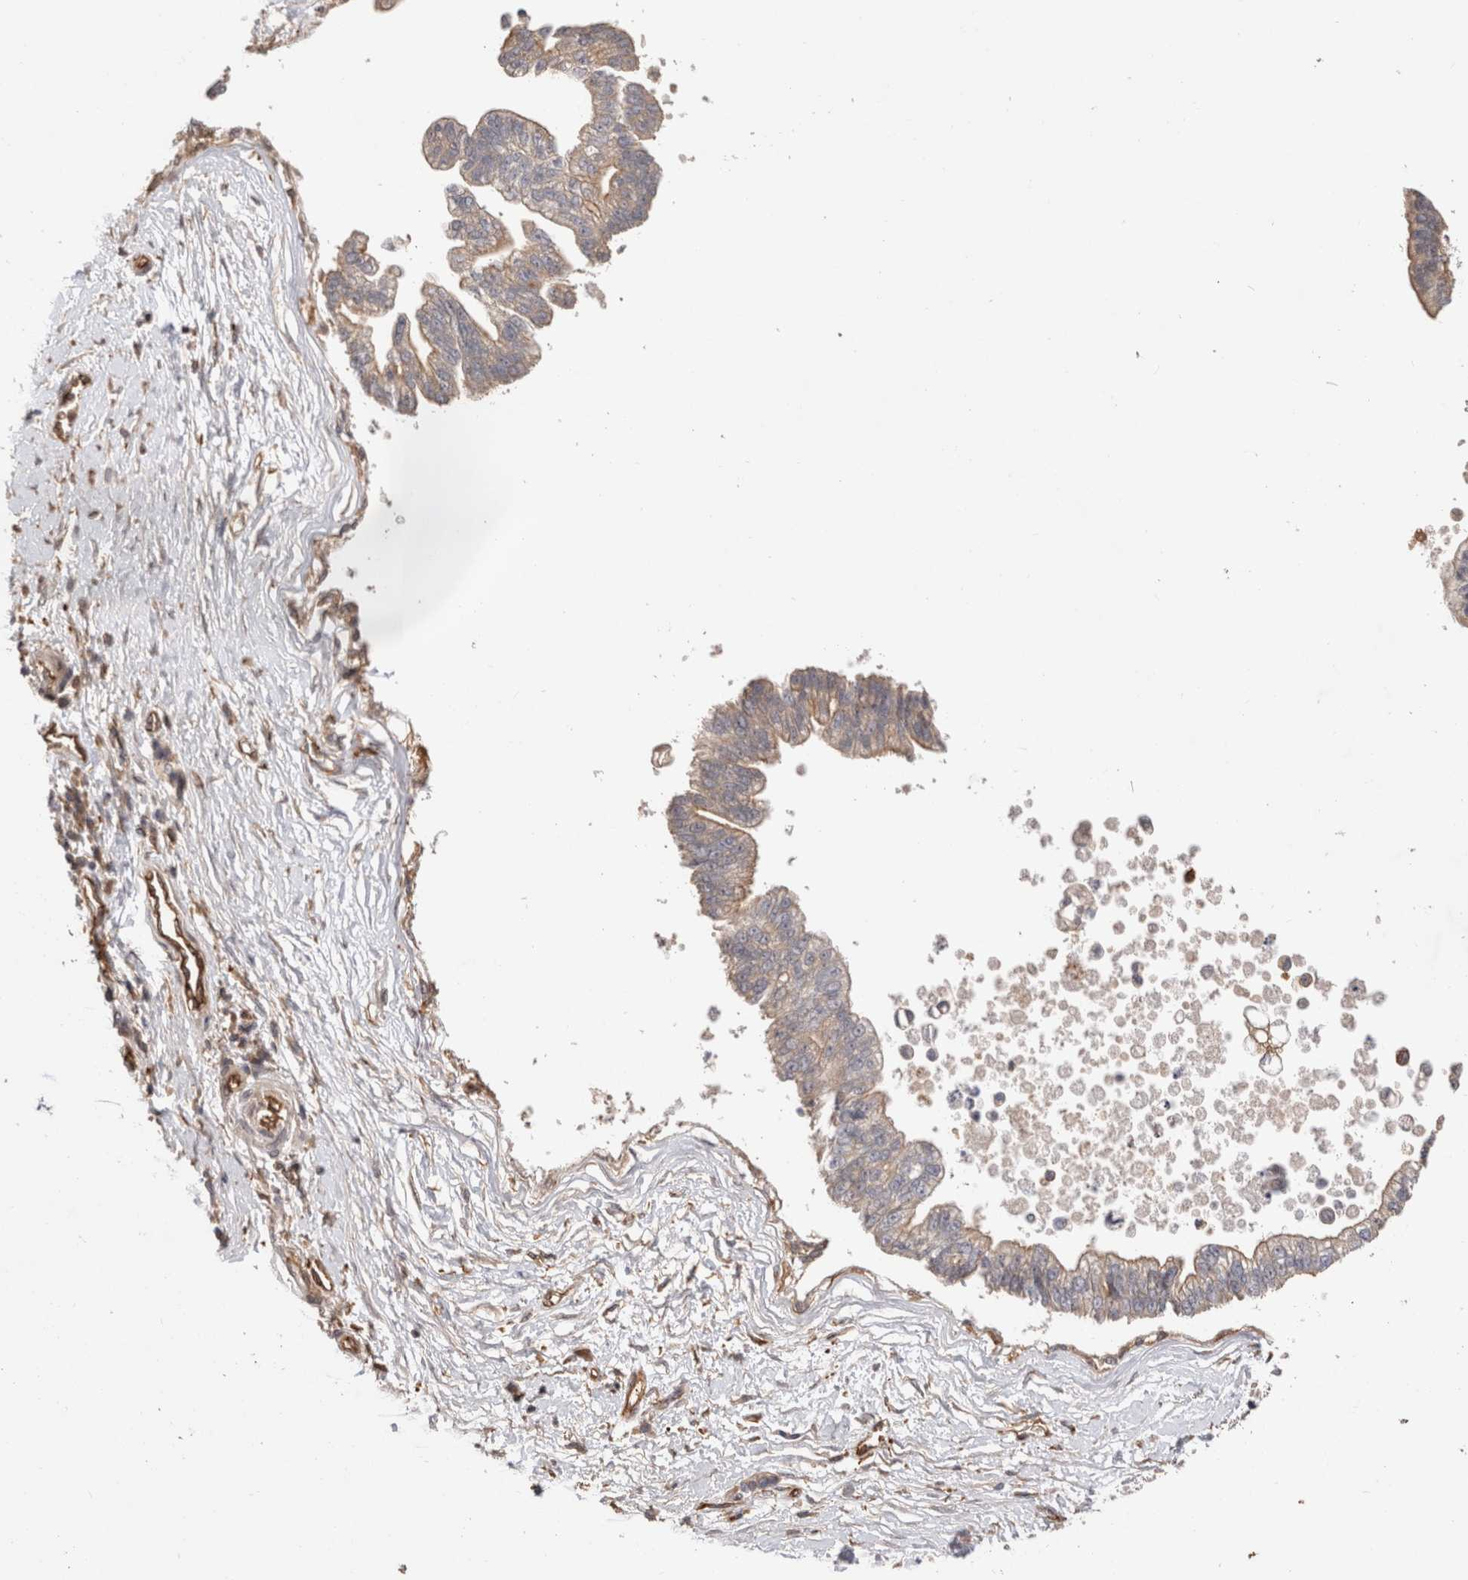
{"staining": {"intensity": "weak", "quantity": ">75%", "location": "cytoplasmic/membranous"}, "tissue": "pancreatic cancer", "cell_type": "Tumor cells", "image_type": "cancer", "snomed": [{"axis": "morphology", "description": "Adenocarcinoma, NOS"}, {"axis": "topography", "description": "Pancreas"}], "caption": "About >75% of tumor cells in human adenocarcinoma (pancreatic) display weak cytoplasmic/membranous protein positivity as visualized by brown immunohistochemical staining.", "gene": "BNIP2", "patient": {"sex": "male", "age": 72}}